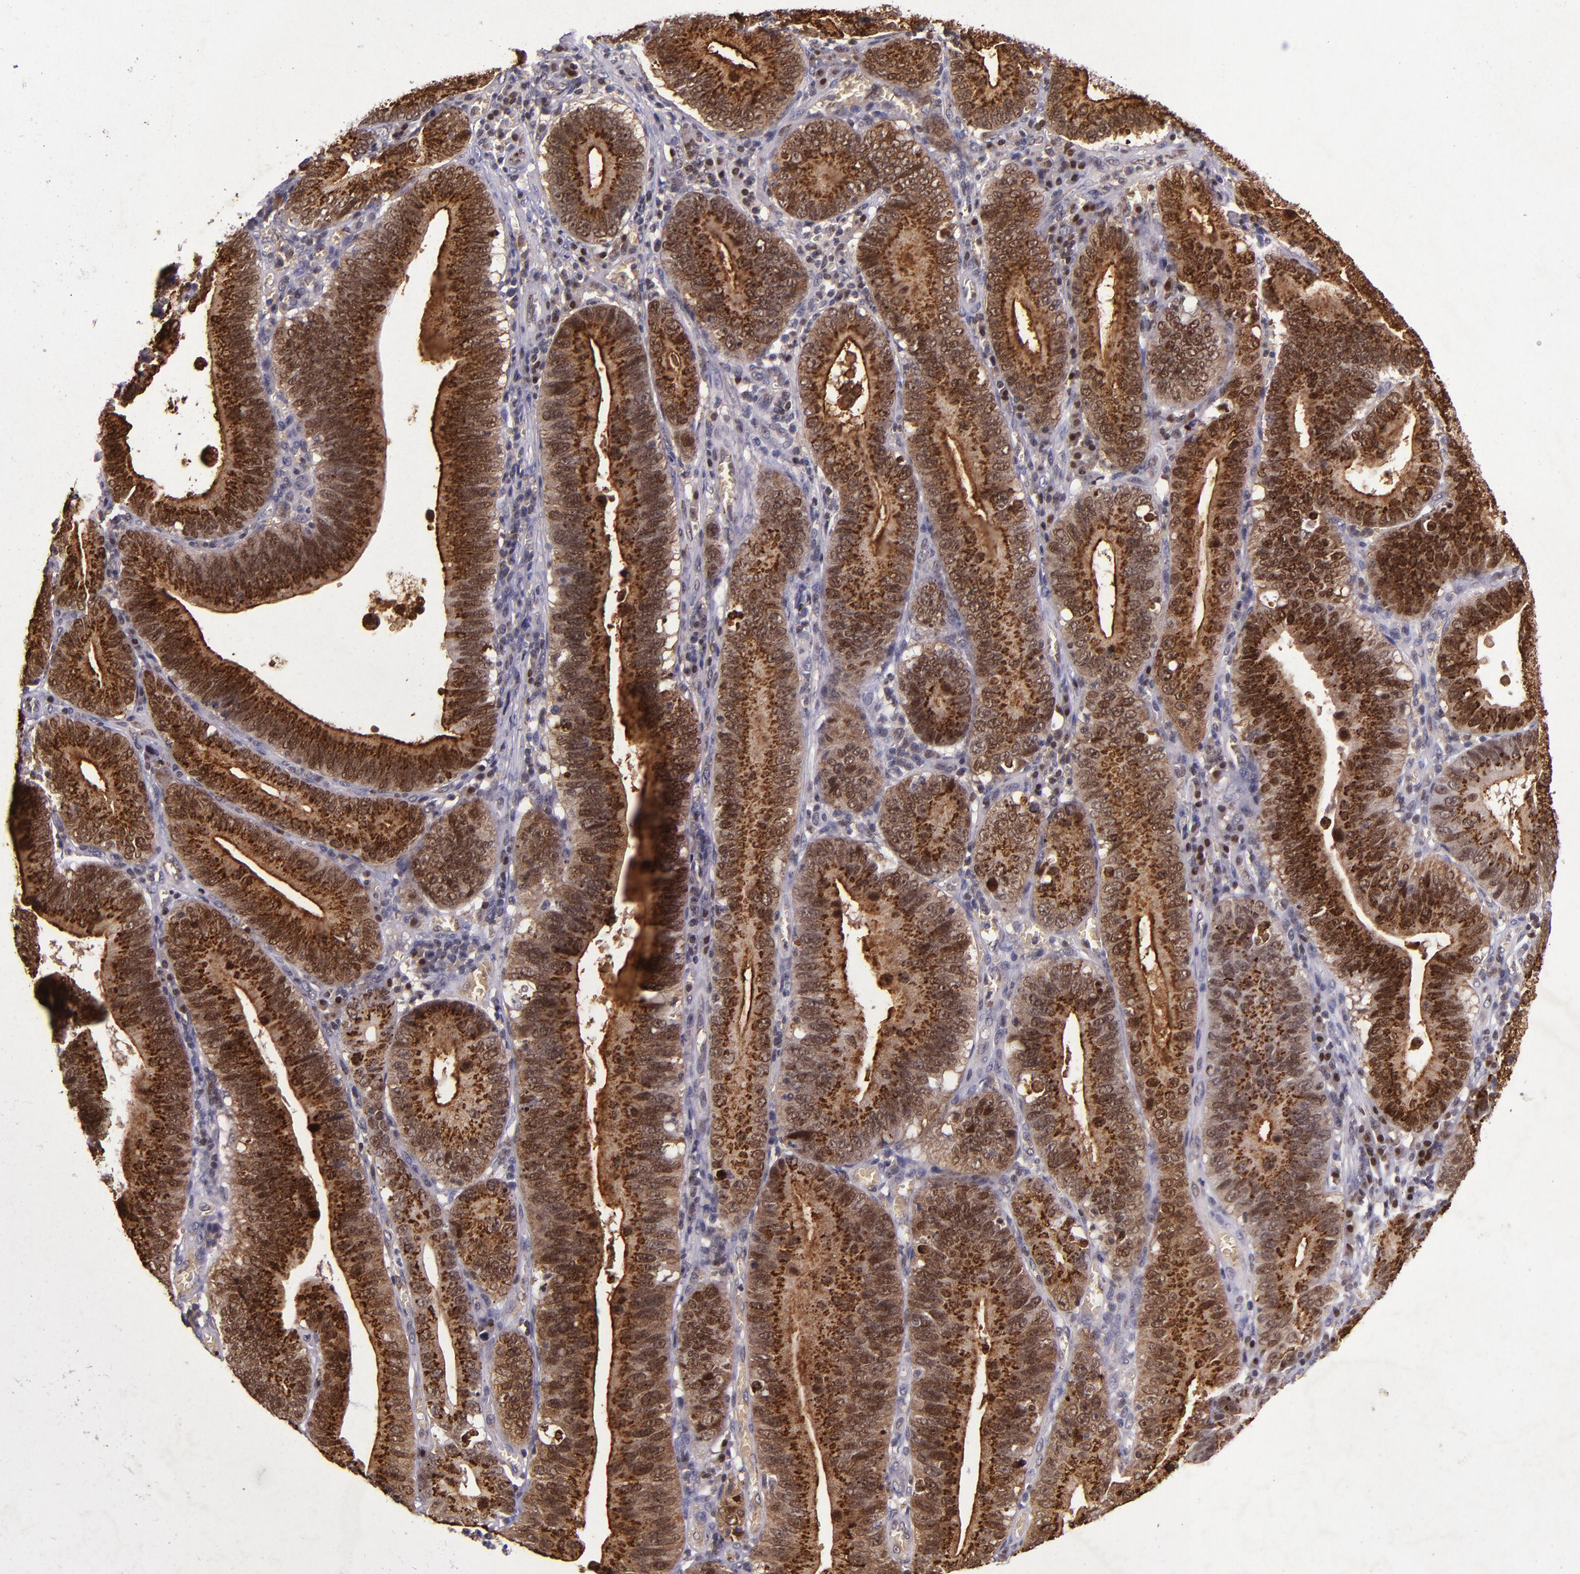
{"staining": {"intensity": "strong", "quantity": ">75%", "location": "cytoplasmic/membranous,nuclear"}, "tissue": "stomach cancer", "cell_type": "Tumor cells", "image_type": "cancer", "snomed": [{"axis": "morphology", "description": "Adenocarcinoma, NOS"}, {"axis": "topography", "description": "Stomach"}, {"axis": "topography", "description": "Gastric cardia"}], "caption": "Human stomach cancer stained with a brown dye shows strong cytoplasmic/membranous and nuclear positive staining in approximately >75% of tumor cells.", "gene": "MGMT", "patient": {"sex": "male", "age": 59}}